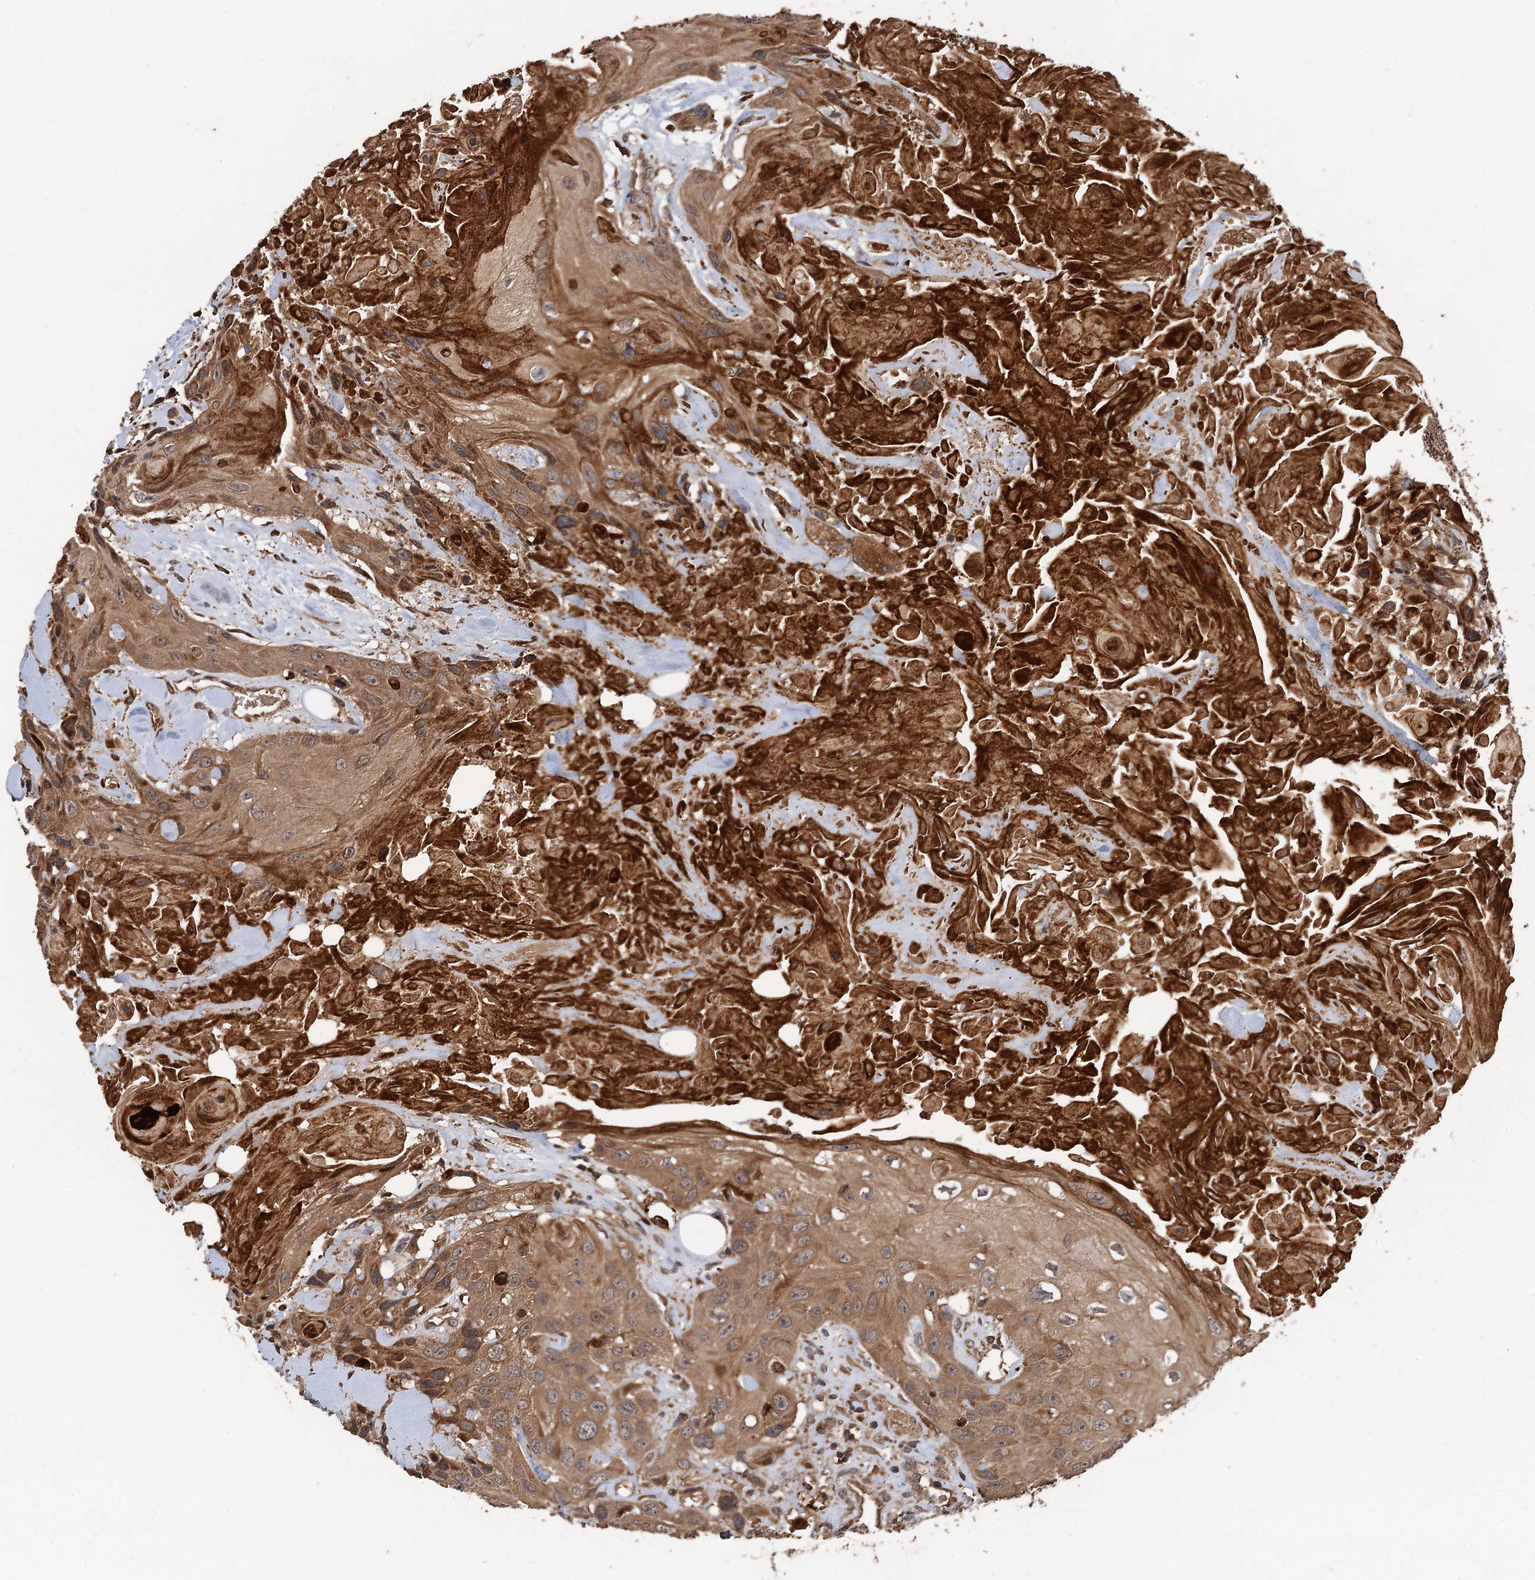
{"staining": {"intensity": "strong", "quantity": ">75%", "location": "cytoplasmic/membranous"}, "tissue": "head and neck cancer", "cell_type": "Tumor cells", "image_type": "cancer", "snomed": [{"axis": "morphology", "description": "Squamous cell carcinoma, NOS"}, {"axis": "topography", "description": "Head-Neck"}], "caption": "High-magnification brightfield microscopy of head and neck cancer stained with DAB (3,3'-diaminobenzidine) (brown) and counterstained with hematoxylin (blue). tumor cells exhibit strong cytoplasmic/membranous positivity is identified in about>75% of cells. Using DAB (brown) and hematoxylin (blue) stains, captured at high magnification using brightfield microscopy.", "gene": "TMEM39B", "patient": {"sex": "male", "age": 81}}